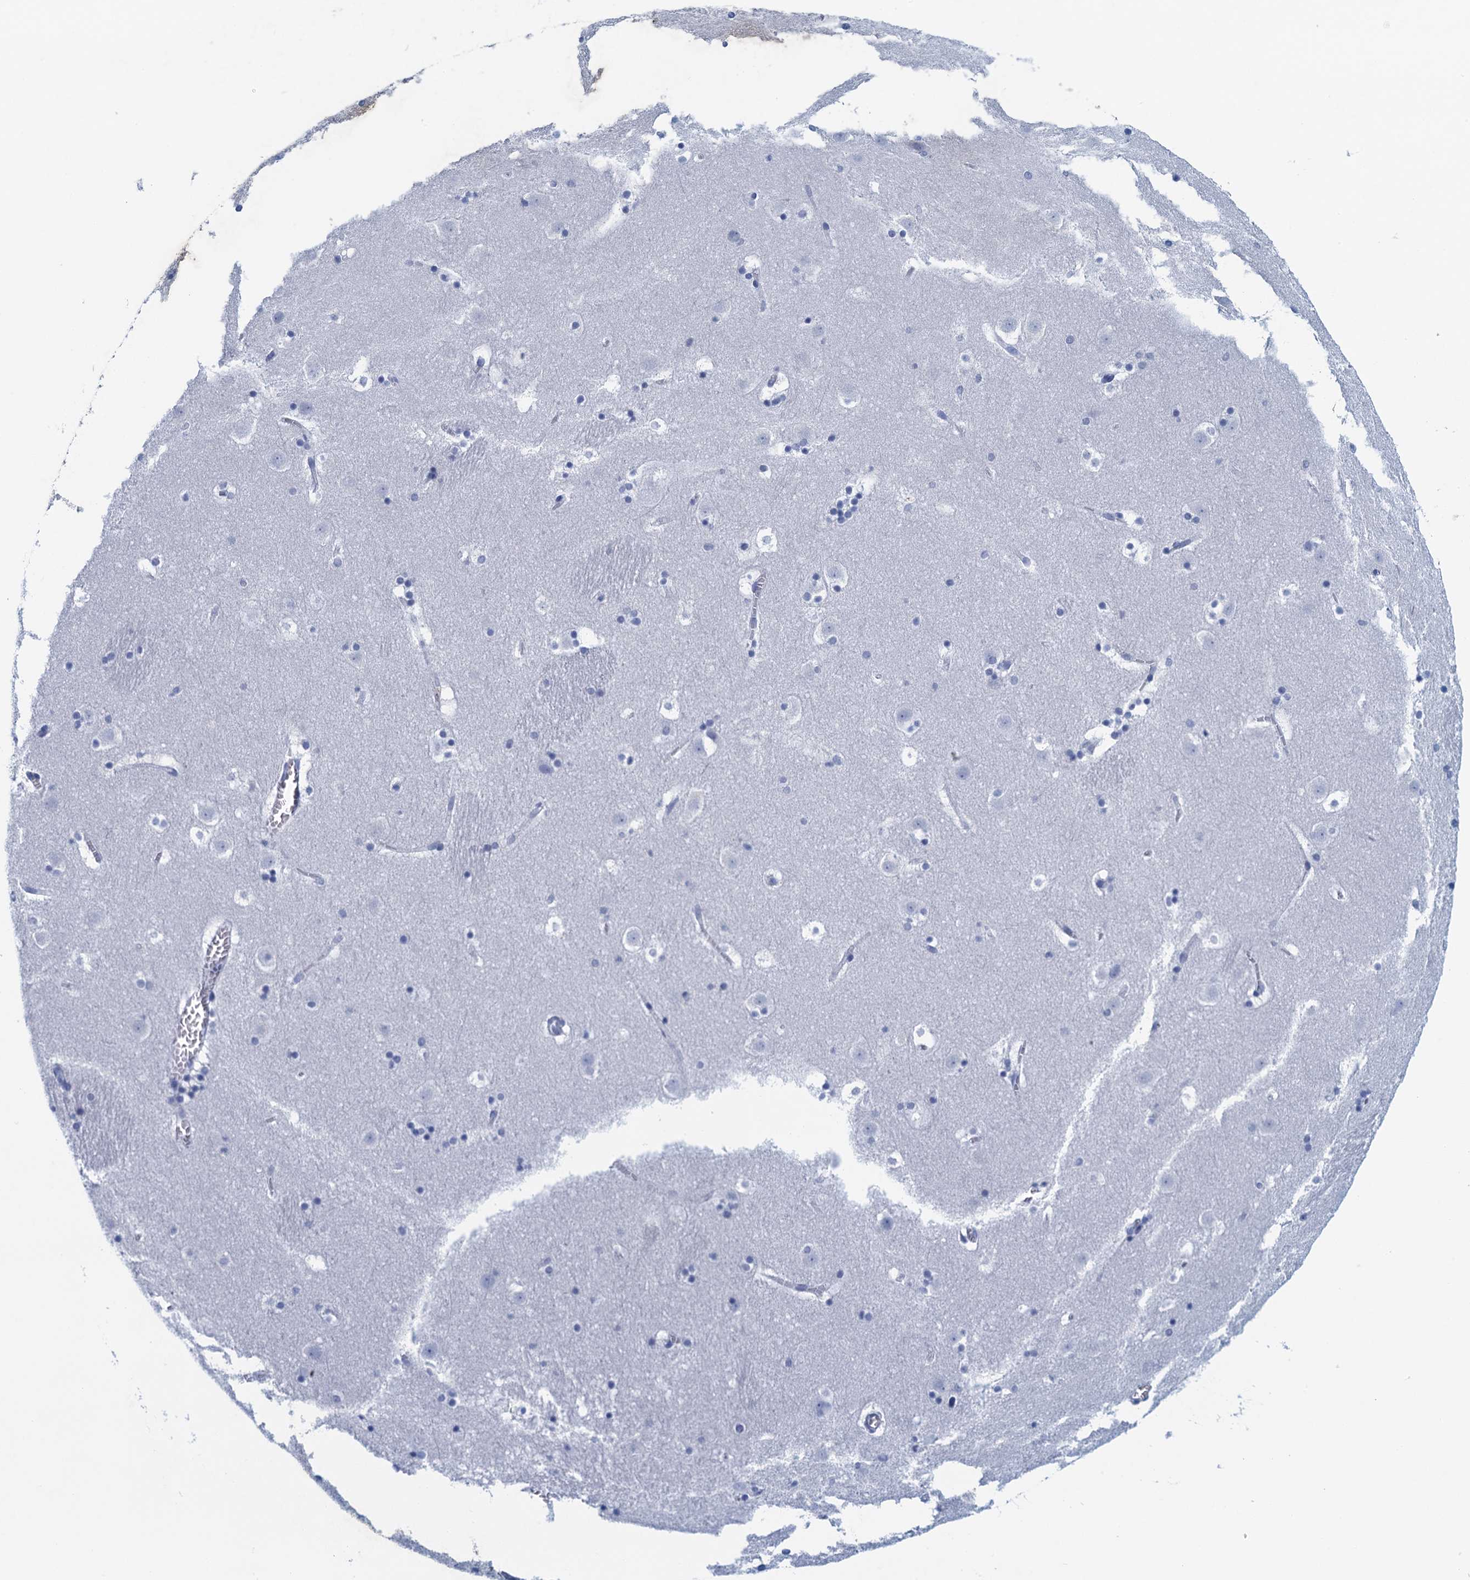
{"staining": {"intensity": "negative", "quantity": "none", "location": "none"}, "tissue": "caudate", "cell_type": "Glial cells", "image_type": "normal", "snomed": [{"axis": "morphology", "description": "Normal tissue, NOS"}, {"axis": "topography", "description": "Lateral ventricle wall"}], "caption": "DAB immunohistochemical staining of normal caudate exhibits no significant positivity in glial cells. Brightfield microscopy of immunohistochemistry stained with DAB (brown) and hematoxylin (blue), captured at high magnification.", "gene": "CYP51A1", "patient": {"sex": "male", "age": 45}}